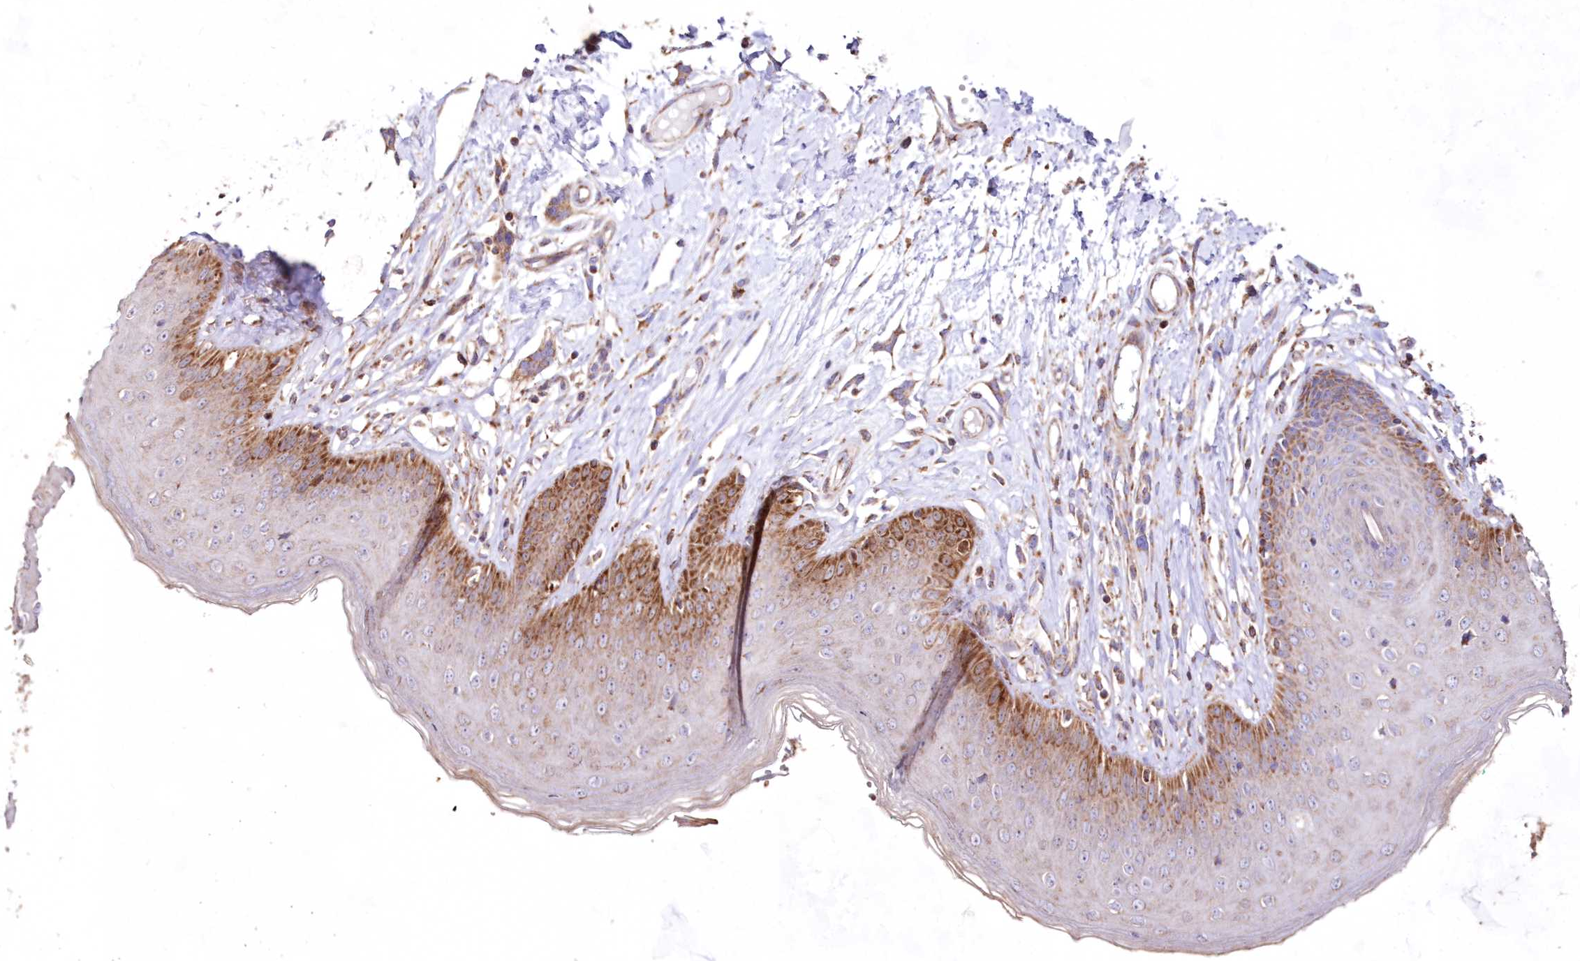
{"staining": {"intensity": "moderate", "quantity": "25%-75%", "location": "cytoplasmic/membranous"}, "tissue": "skin", "cell_type": "Epidermal cells", "image_type": "normal", "snomed": [{"axis": "morphology", "description": "Normal tissue, NOS"}, {"axis": "morphology", "description": "Squamous cell carcinoma, NOS"}, {"axis": "topography", "description": "Vulva"}], "caption": "IHC micrograph of normal skin: skin stained using immunohistochemistry (IHC) shows medium levels of moderate protein expression localized specifically in the cytoplasmic/membranous of epidermal cells, appearing as a cytoplasmic/membranous brown color.", "gene": "HADHB", "patient": {"sex": "female", "age": 85}}